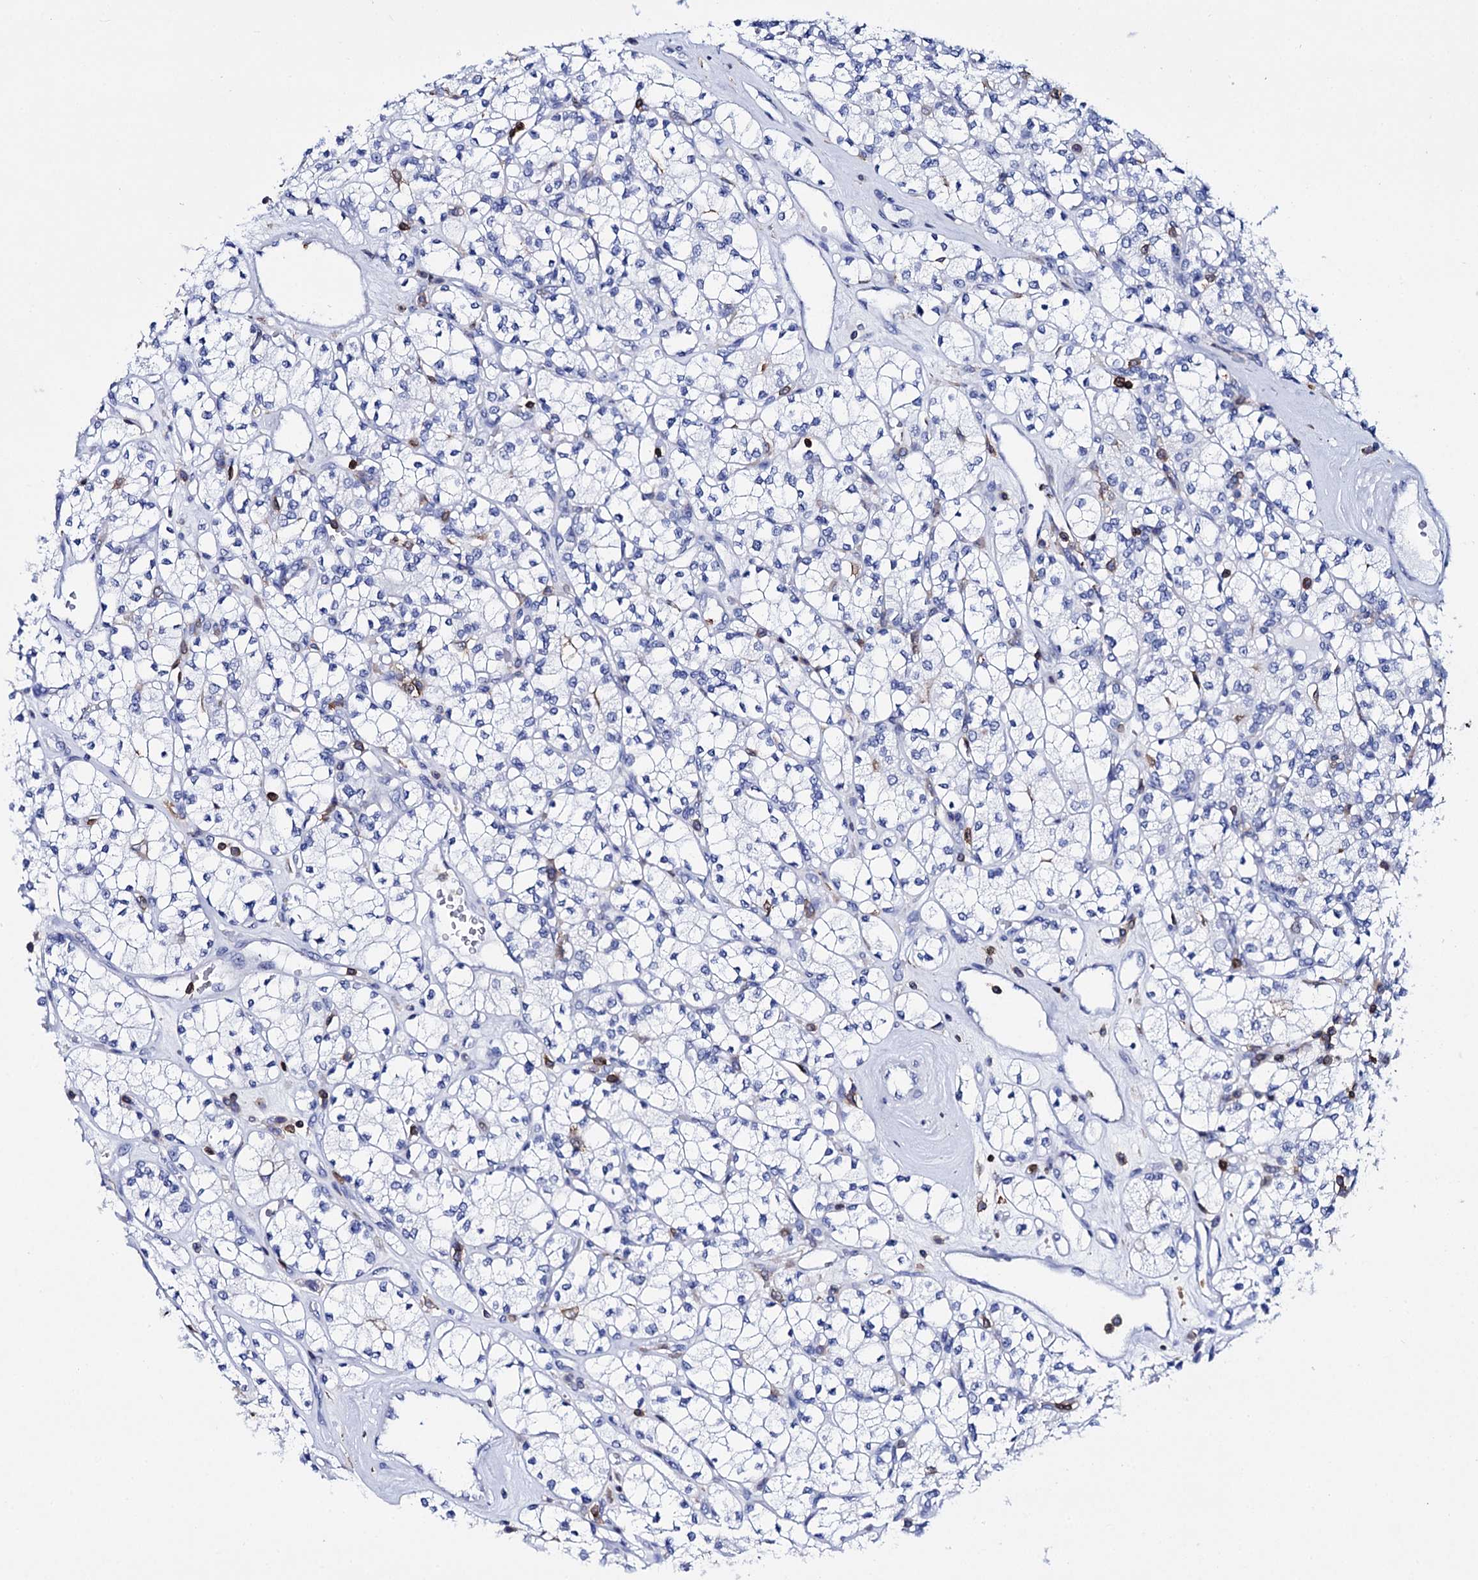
{"staining": {"intensity": "negative", "quantity": "none", "location": "none"}, "tissue": "renal cancer", "cell_type": "Tumor cells", "image_type": "cancer", "snomed": [{"axis": "morphology", "description": "Adenocarcinoma, NOS"}, {"axis": "topography", "description": "Kidney"}], "caption": "This is an immunohistochemistry (IHC) histopathology image of human adenocarcinoma (renal). There is no expression in tumor cells.", "gene": "DEF6", "patient": {"sex": "male", "age": 77}}